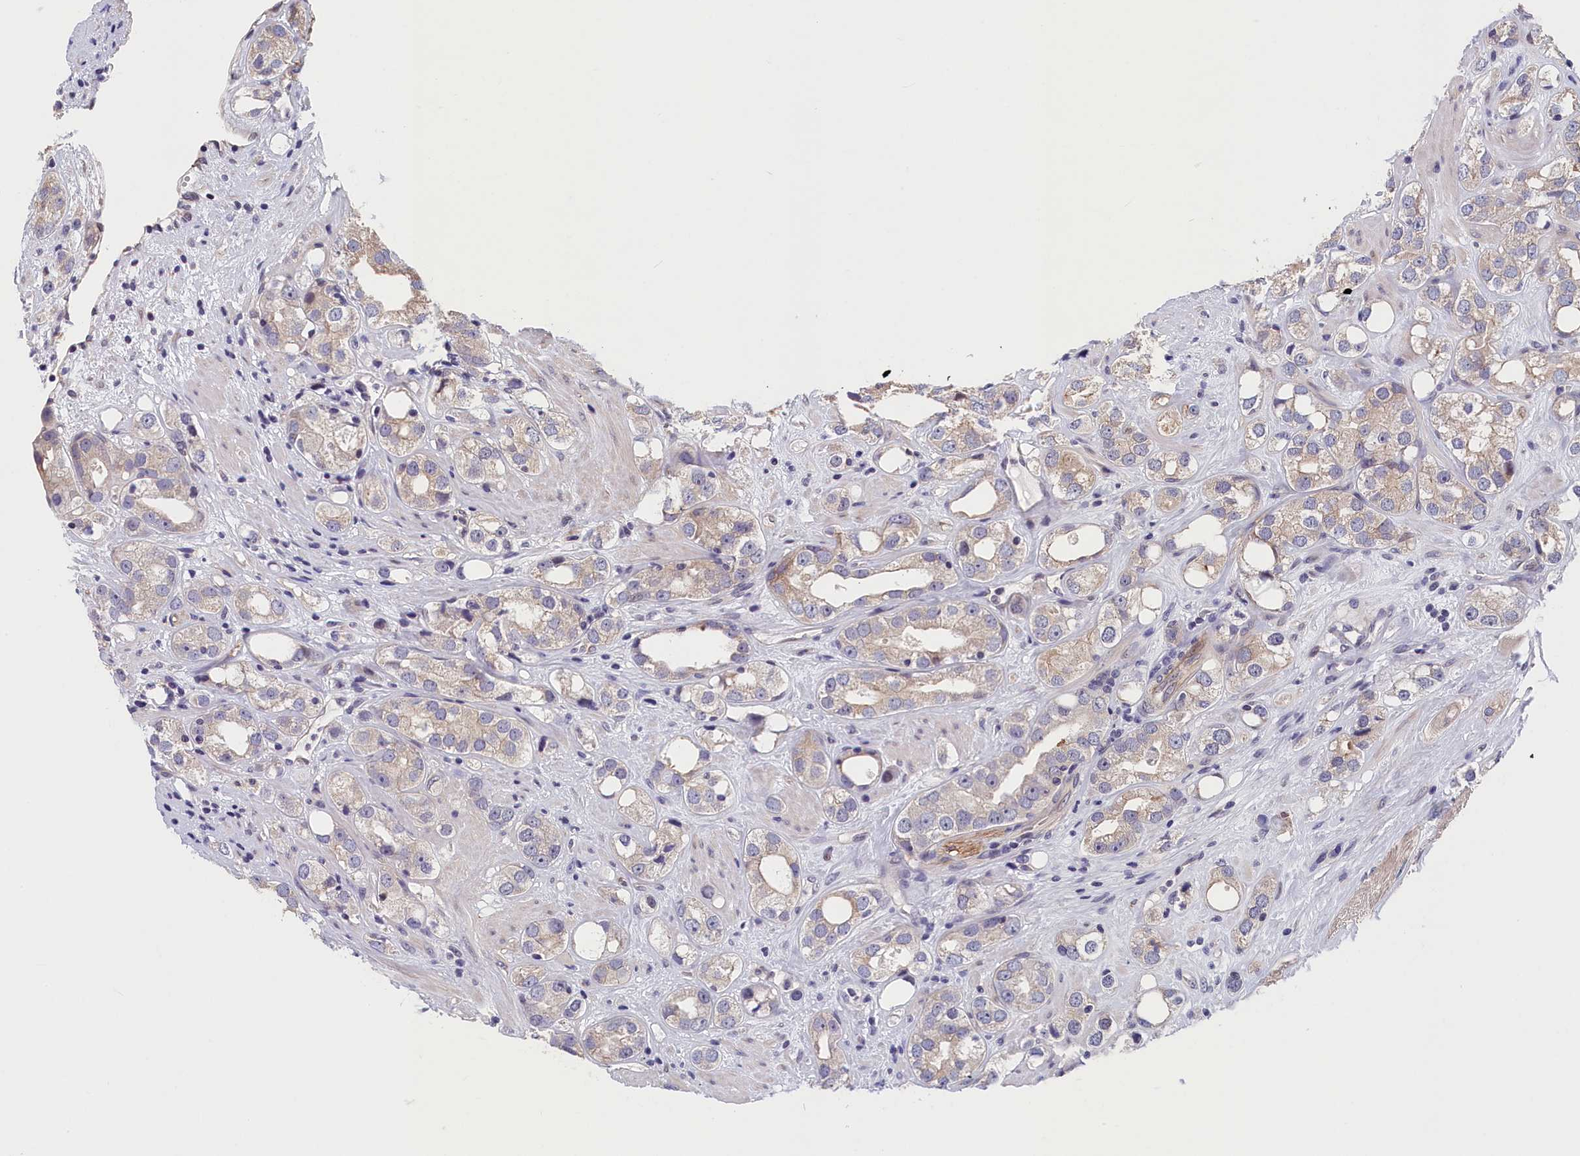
{"staining": {"intensity": "weak", "quantity": "<25%", "location": "cytoplasmic/membranous"}, "tissue": "prostate cancer", "cell_type": "Tumor cells", "image_type": "cancer", "snomed": [{"axis": "morphology", "description": "Adenocarcinoma, NOS"}, {"axis": "topography", "description": "Prostate"}], "caption": "DAB (3,3'-diaminobenzidine) immunohistochemical staining of prostate adenocarcinoma reveals no significant positivity in tumor cells.", "gene": "TMEM116", "patient": {"sex": "male", "age": 79}}